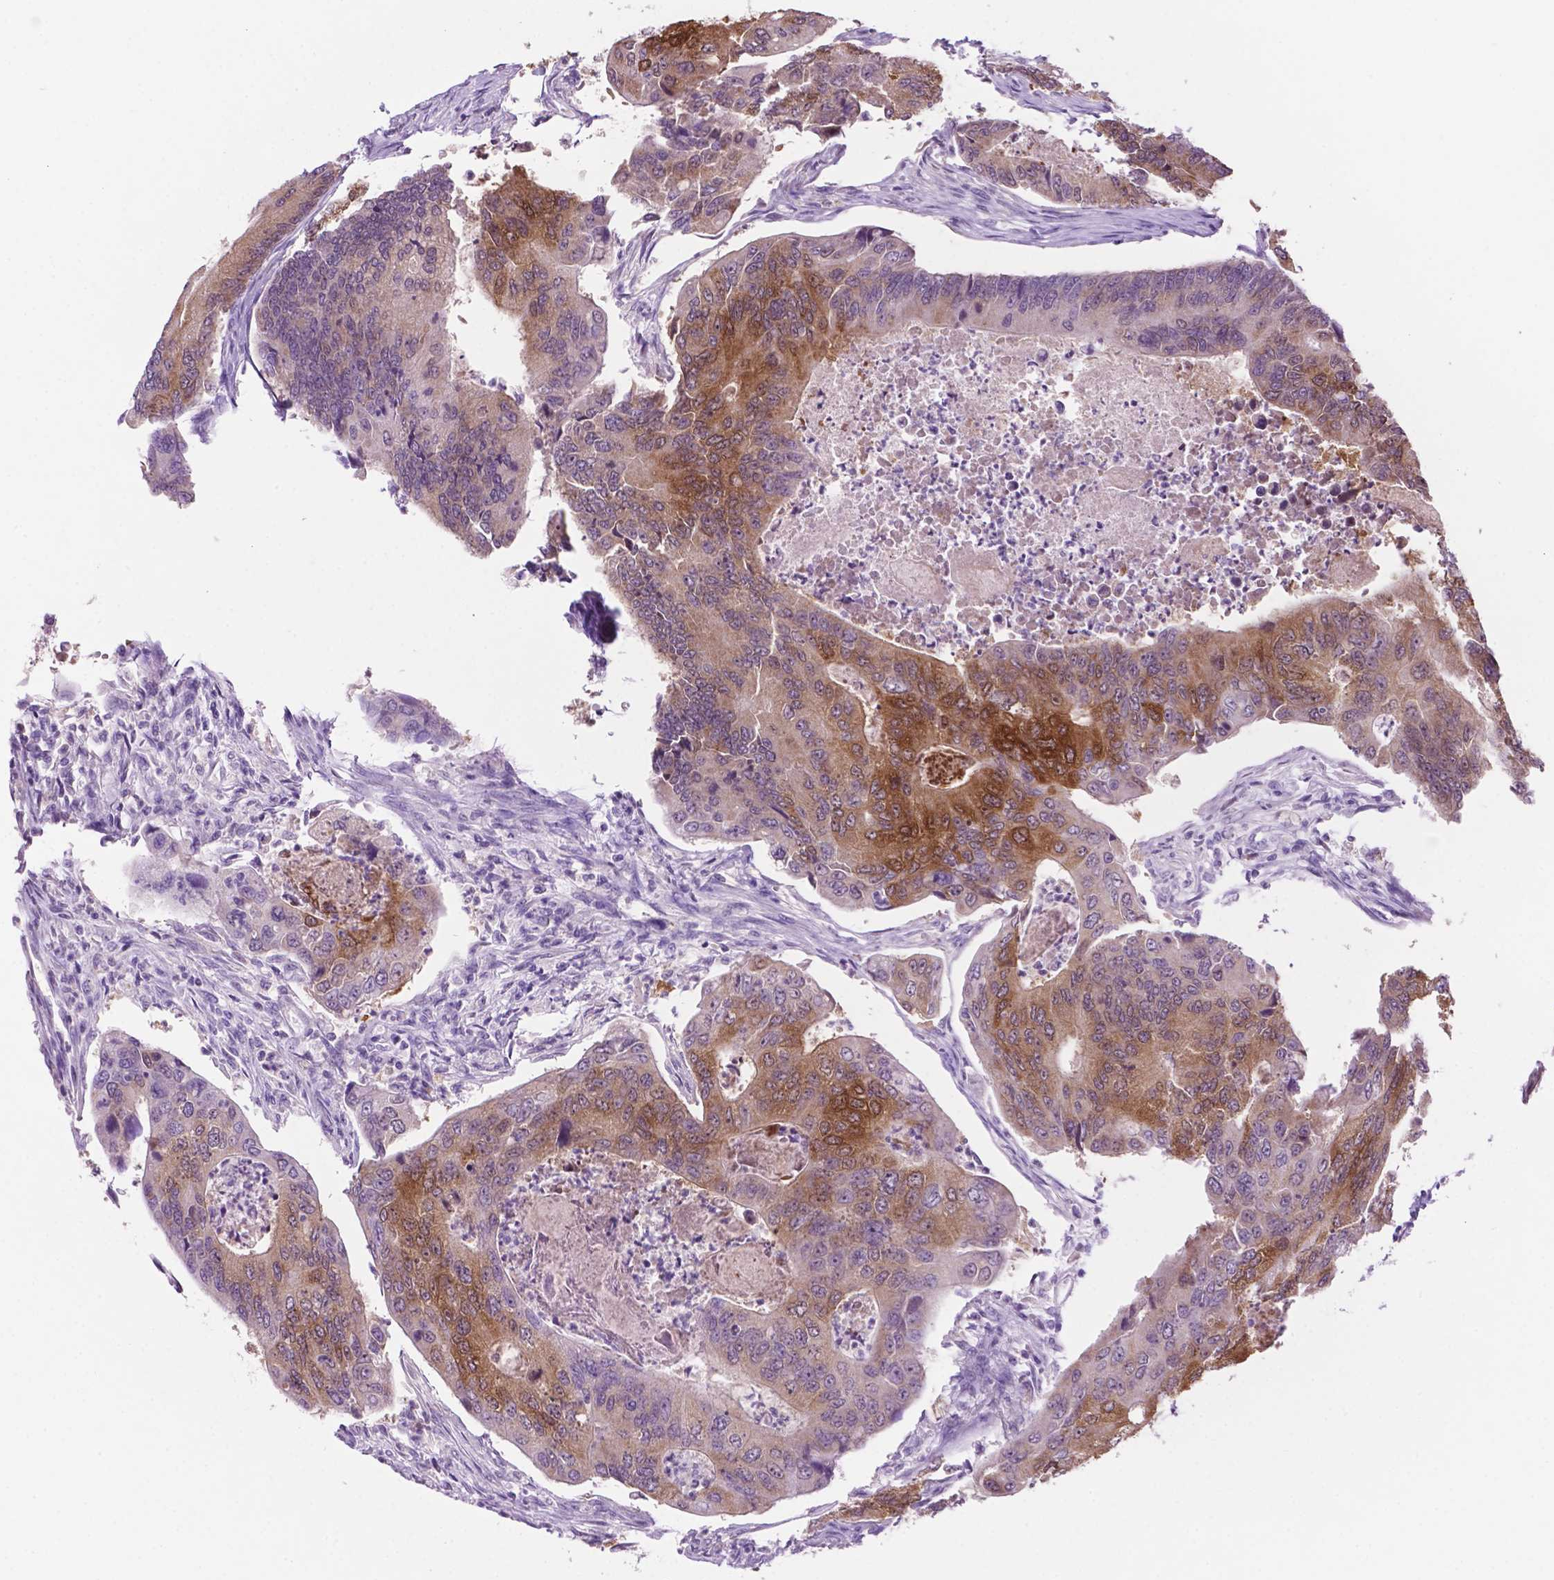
{"staining": {"intensity": "moderate", "quantity": "<25%", "location": "cytoplasmic/membranous"}, "tissue": "colorectal cancer", "cell_type": "Tumor cells", "image_type": "cancer", "snomed": [{"axis": "morphology", "description": "Adenocarcinoma, NOS"}, {"axis": "topography", "description": "Colon"}], "caption": "IHC (DAB) staining of human colorectal cancer displays moderate cytoplasmic/membranous protein staining in about <25% of tumor cells. The protein of interest is stained brown, and the nuclei are stained in blue (DAB IHC with brightfield microscopy, high magnification).", "gene": "PHGR1", "patient": {"sex": "female", "age": 67}}